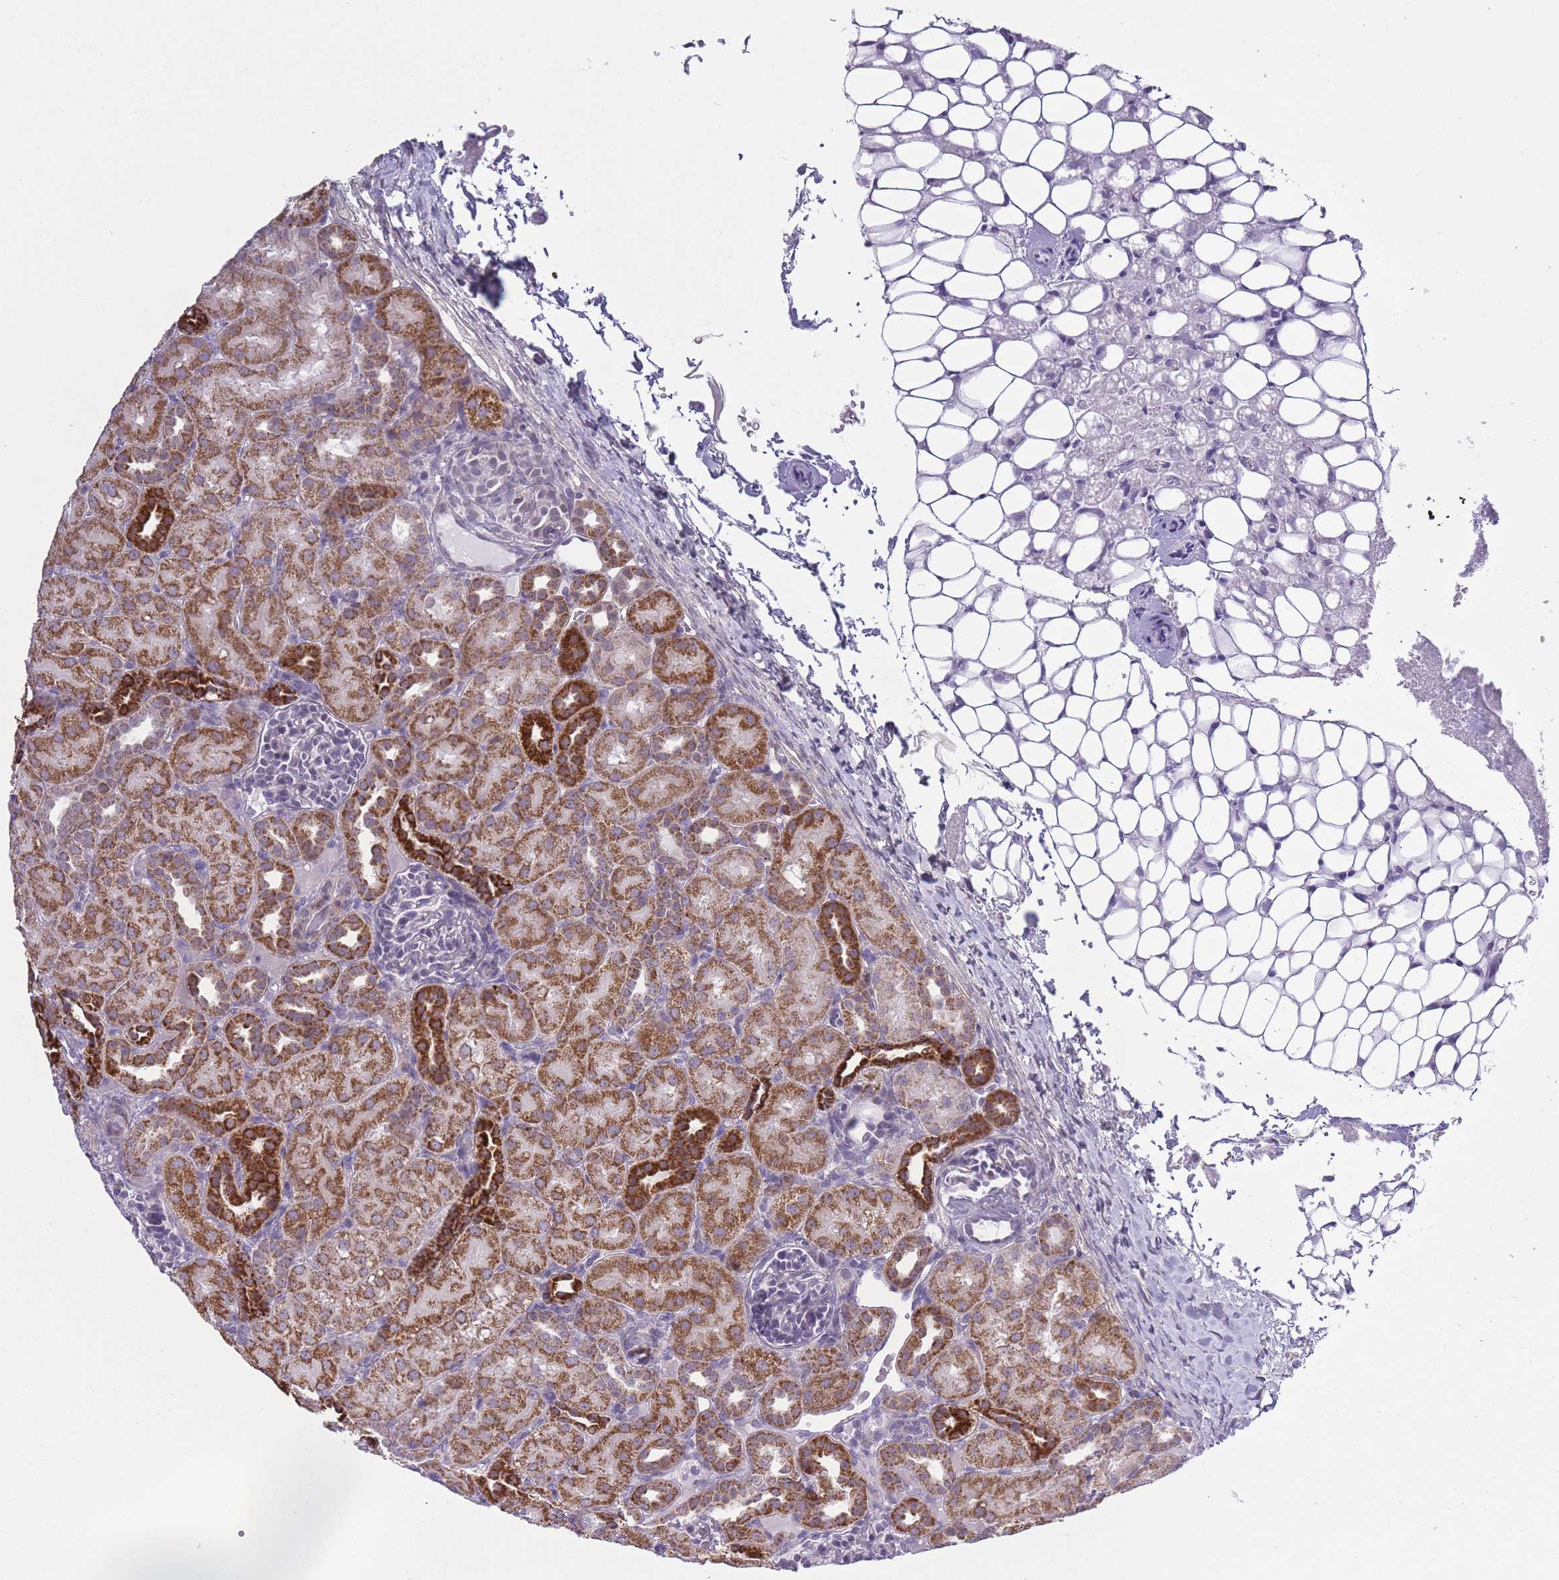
{"staining": {"intensity": "negative", "quantity": "none", "location": "none"}, "tissue": "kidney", "cell_type": "Cells in glomeruli", "image_type": "normal", "snomed": [{"axis": "morphology", "description": "Normal tissue, NOS"}, {"axis": "topography", "description": "Kidney"}], "caption": "This photomicrograph is of normal kidney stained with IHC to label a protein in brown with the nuclei are counter-stained blue. There is no positivity in cells in glomeruli.", "gene": "ZBTB24", "patient": {"sex": "male", "age": 1}}